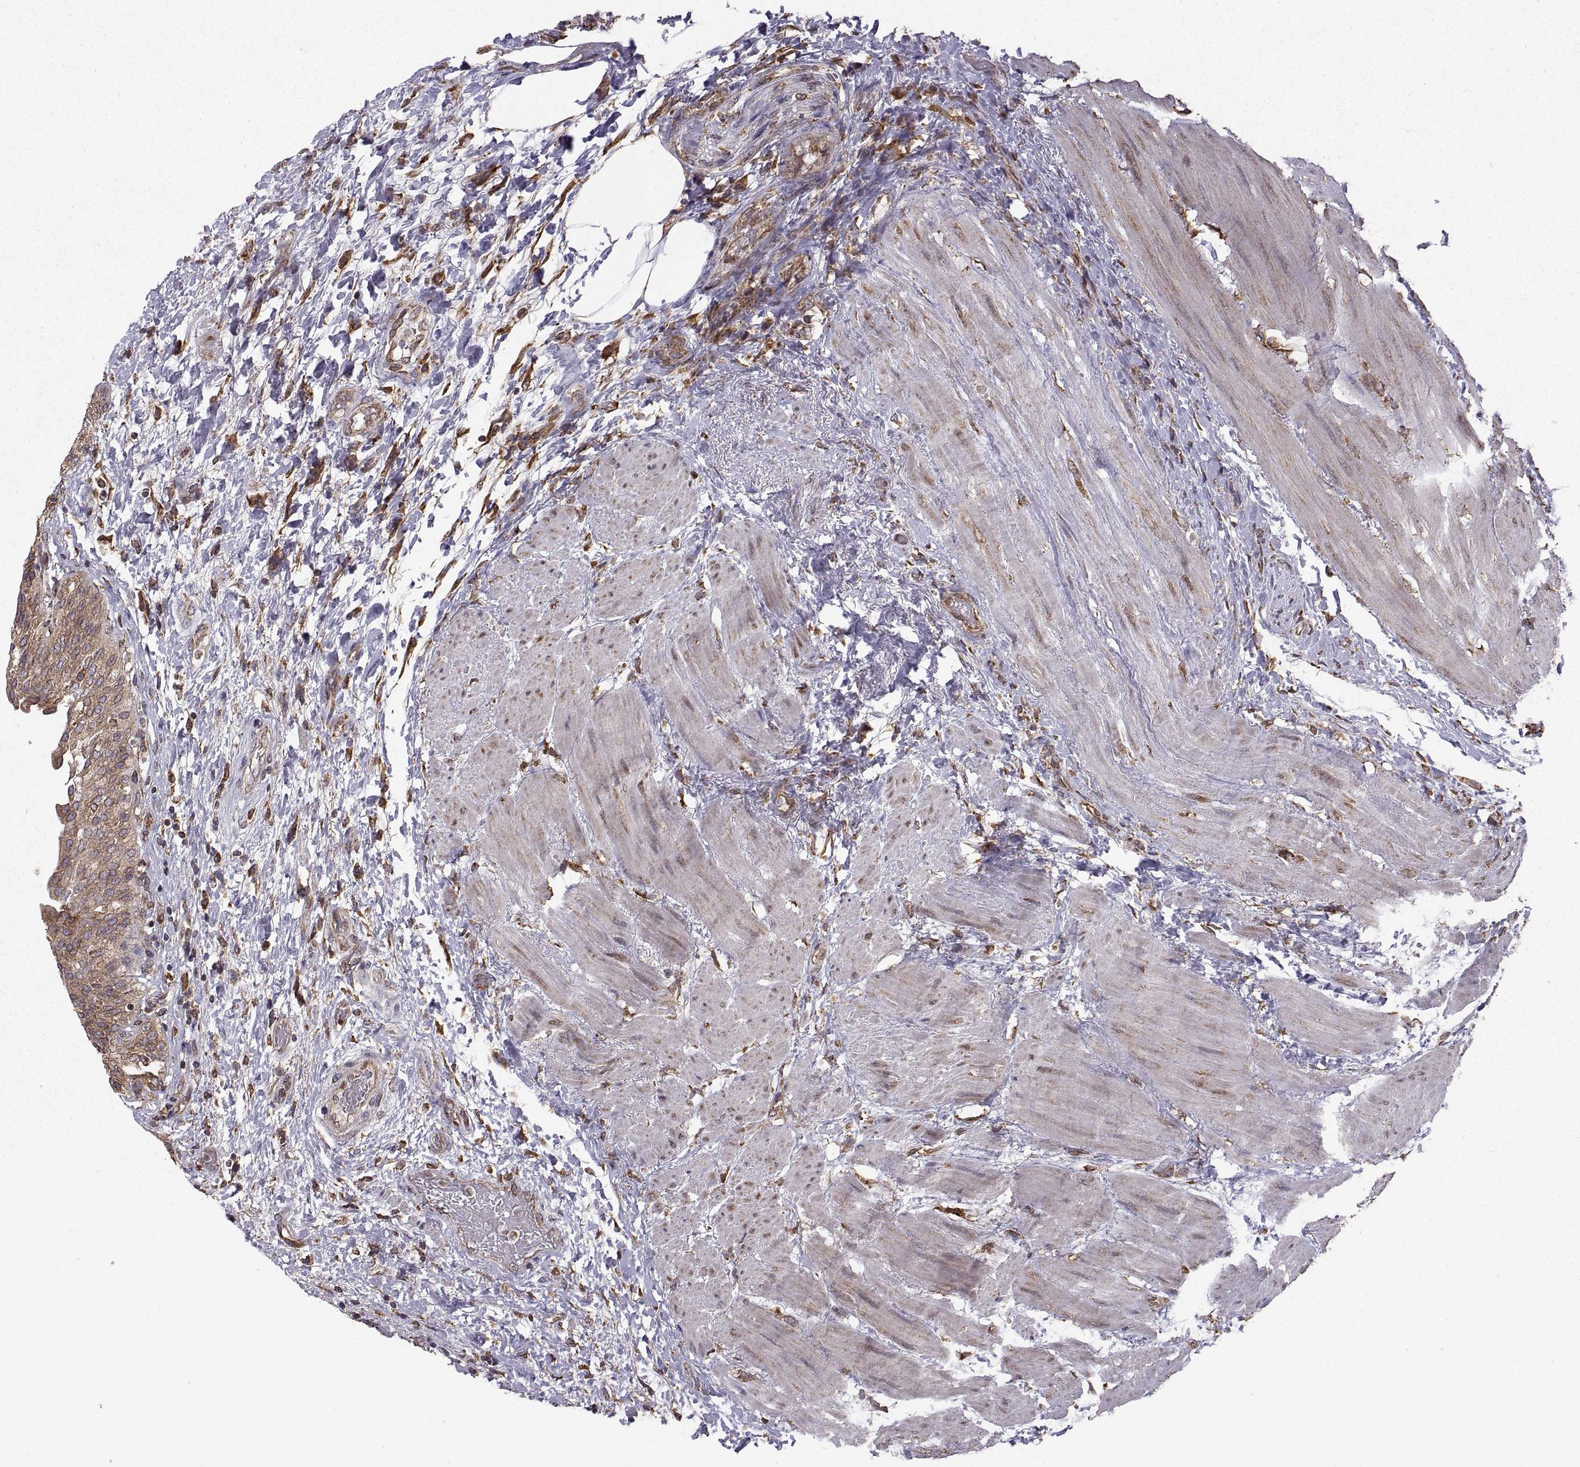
{"staining": {"intensity": "moderate", "quantity": "25%-75%", "location": "cytoplasmic/membranous"}, "tissue": "urinary bladder", "cell_type": "Urothelial cells", "image_type": "normal", "snomed": [{"axis": "morphology", "description": "Normal tissue, NOS"}, {"axis": "morphology", "description": "Metaplasia, NOS"}, {"axis": "topography", "description": "Urinary bladder"}], "caption": "High-magnification brightfield microscopy of benign urinary bladder stained with DAB (brown) and counterstained with hematoxylin (blue). urothelial cells exhibit moderate cytoplasmic/membranous staining is appreciated in approximately25%-75% of cells.", "gene": "PDIA3", "patient": {"sex": "male", "age": 68}}